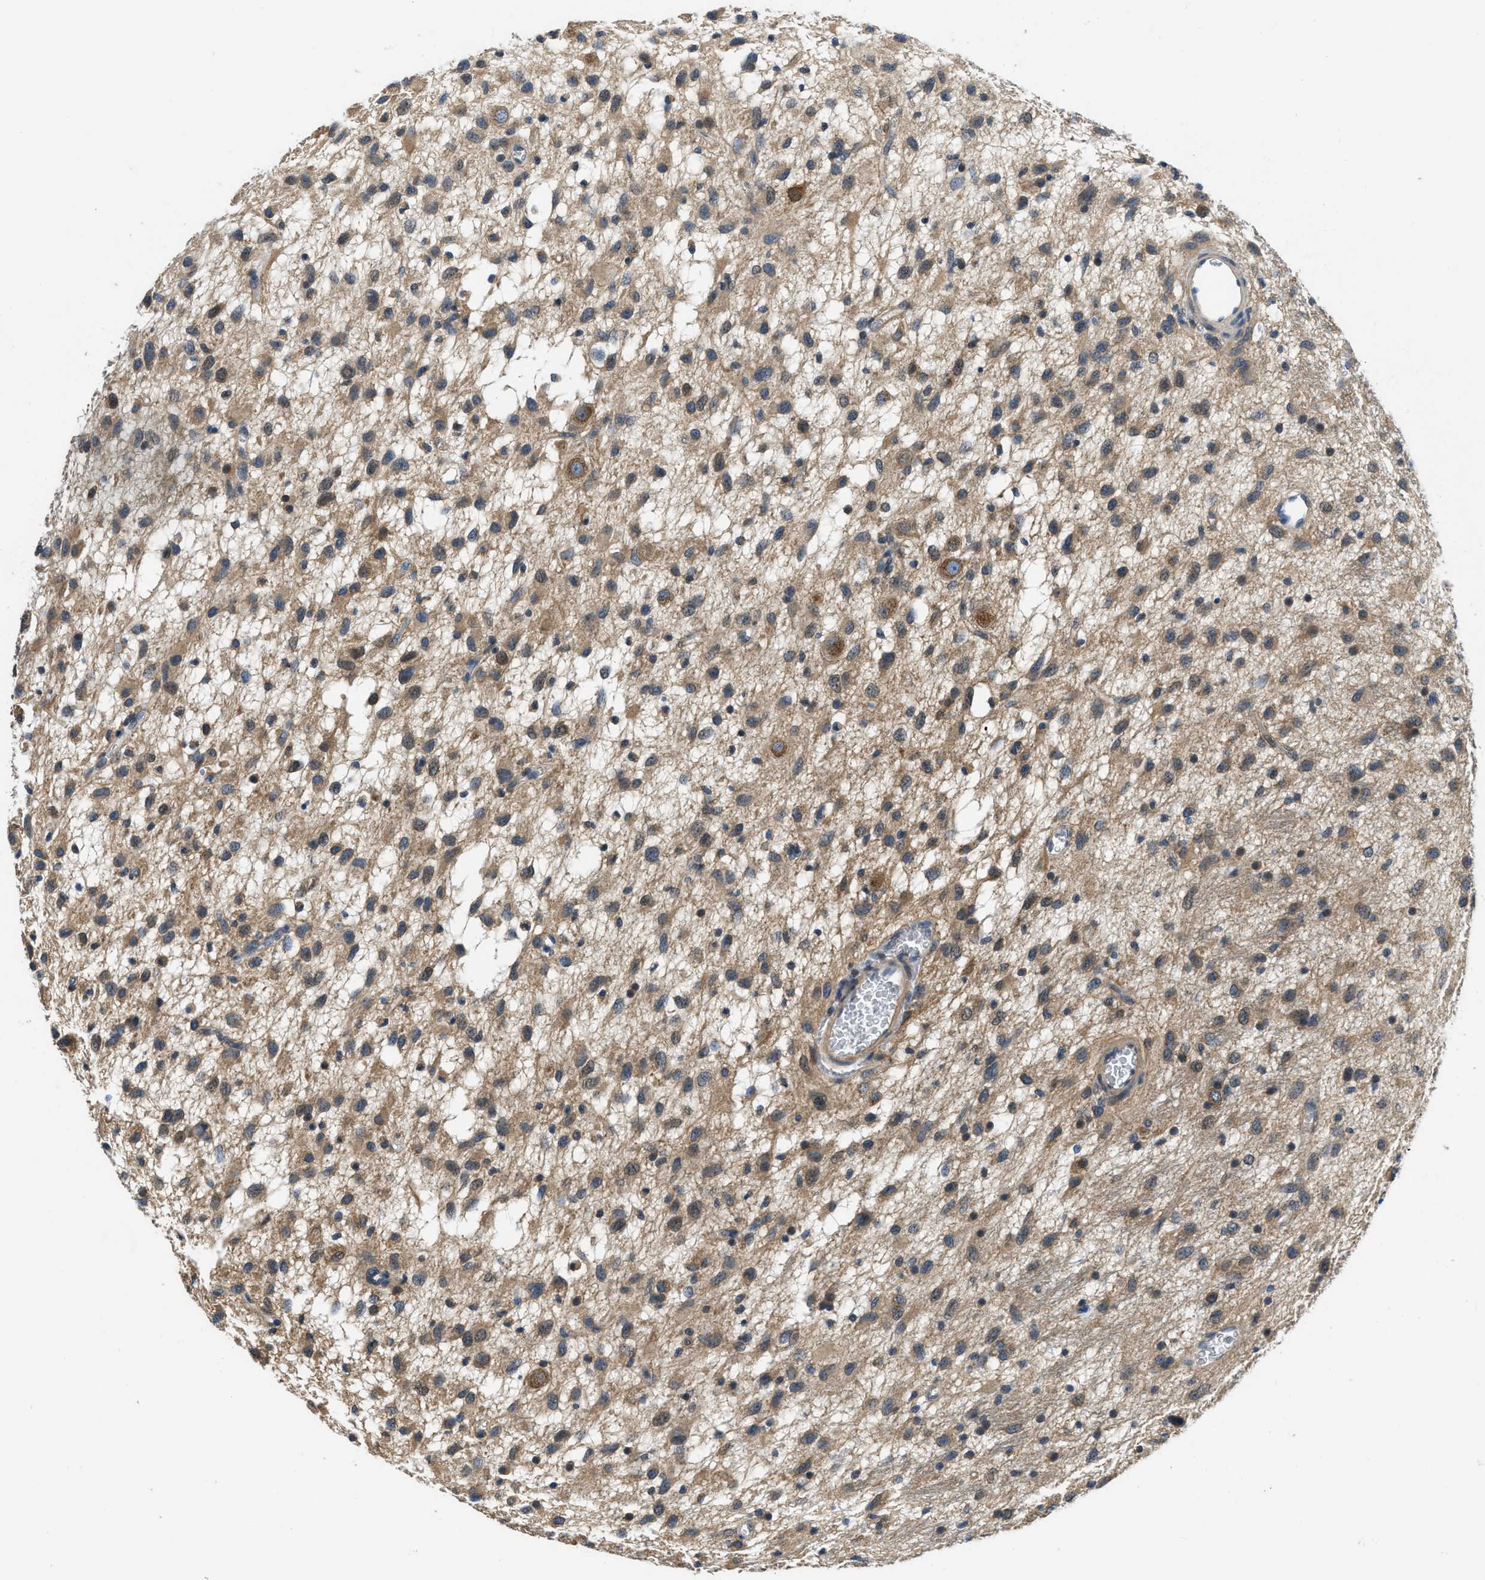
{"staining": {"intensity": "weak", "quantity": ">75%", "location": "cytoplasmic/membranous"}, "tissue": "glioma", "cell_type": "Tumor cells", "image_type": "cancer", "snomed": [{"axis": "morphology", "description": "Glioma, malignant, Low grade"}, {"axis": "topography", "description": "Brain"}], "caption": "Glioma stained with a brown dye displays weak cytoplasmic/membranous positive staining in about >75% of tumor cells.", "gene": "SSH2", "patient": {"sex": "male", "age": 77}}